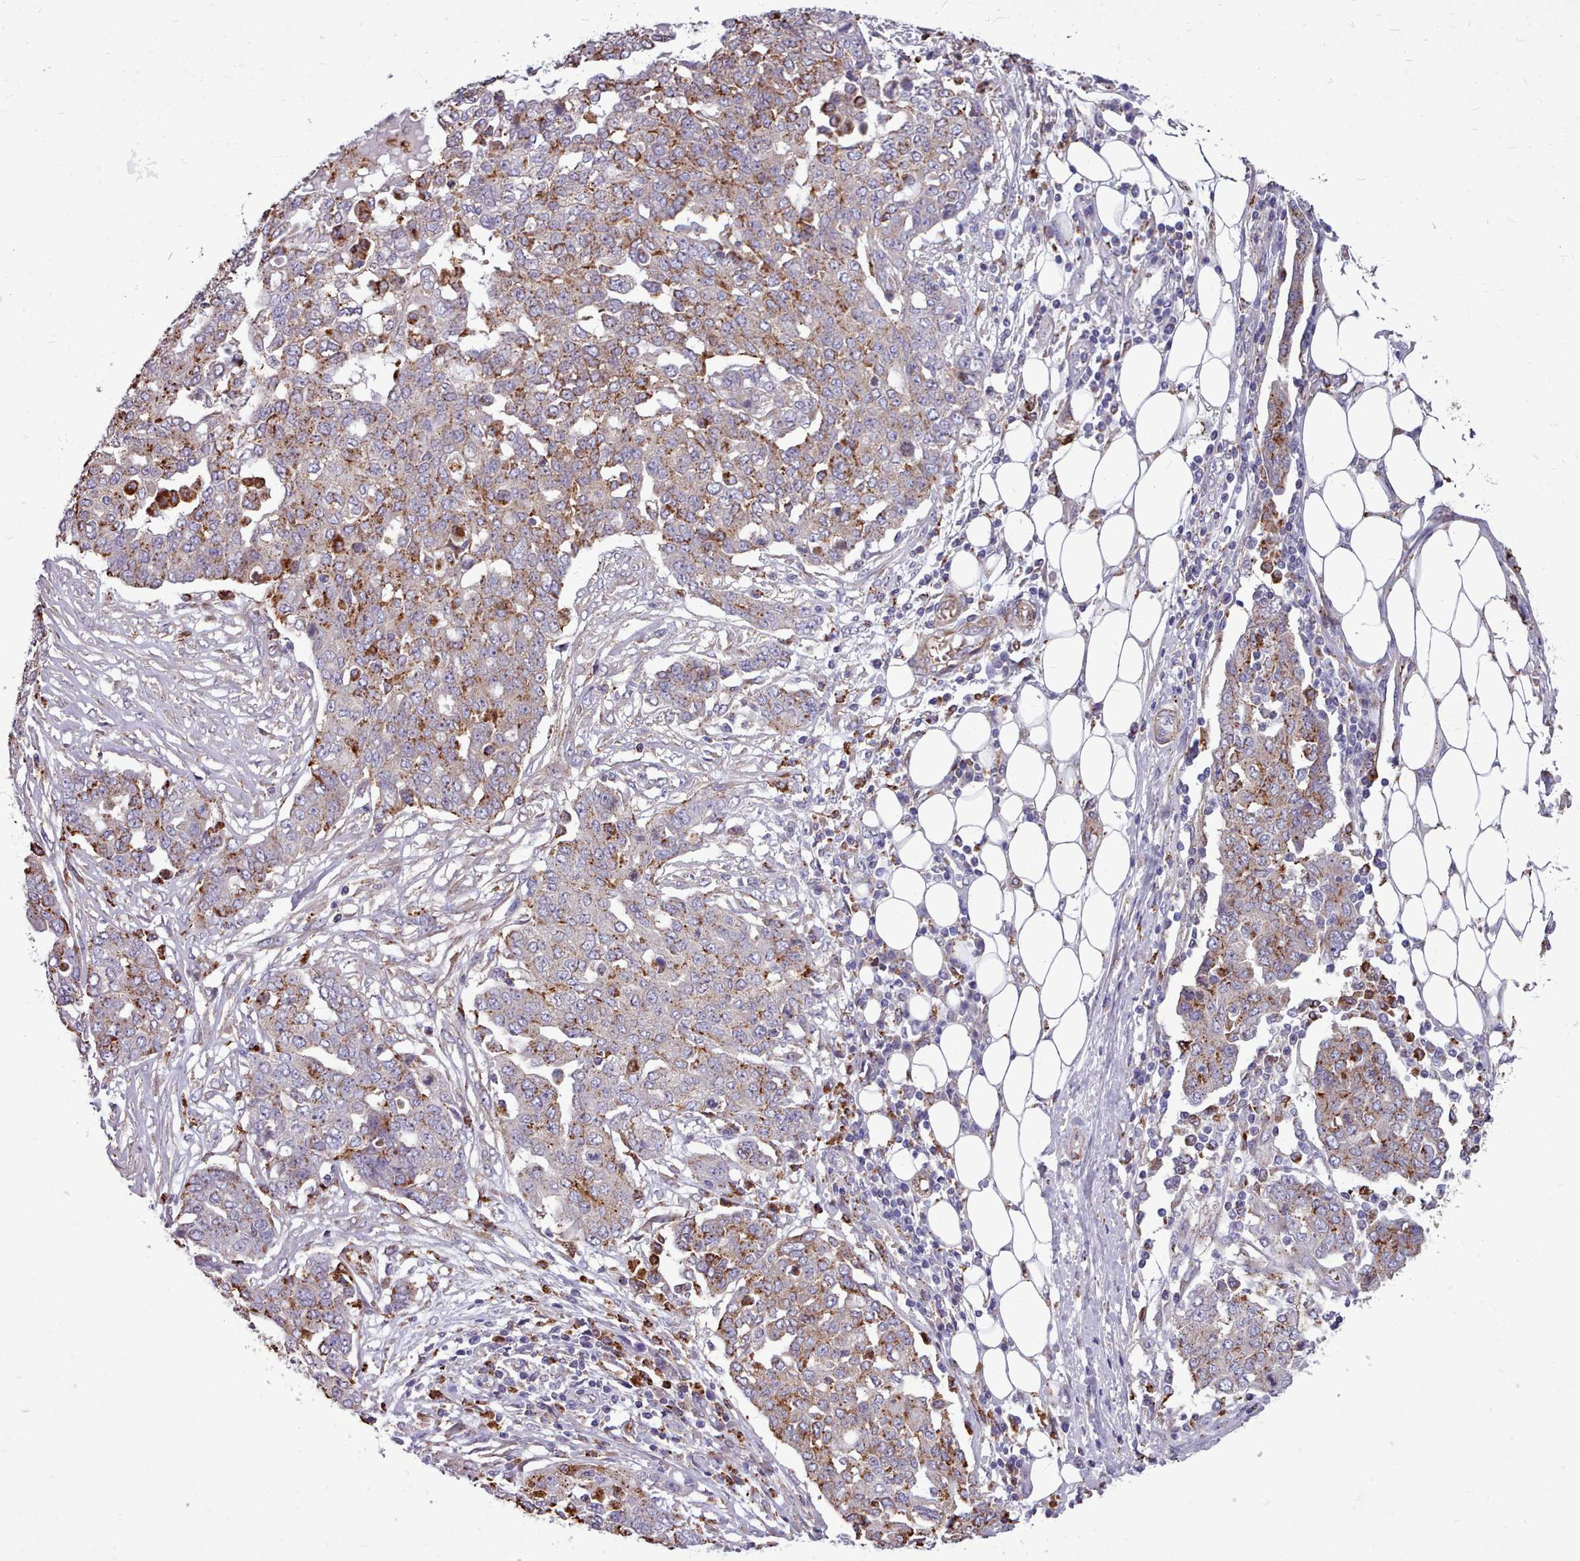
{"staining": {"intensity": "moderate", "quantity": "<25%", "location": "cytoplasmic/membranous"}, "tissue": "ovarian cancer", "cell_type": "Tumor cells", "image_type": "cancer", "snomed": [{"axis": "morphology", "description": "Cystadenocarcinoma, serous, NOS"}, {"axis": "topography", "description": "Soft tissue"}, {"axis": "topography", "description": "Ovary"}], "caption": "High-magnification brightfield microscopy of serous cystadenocarcinoma (ovarian) stained with DAB (brown) and counterstained with hematoxylin (blue). tumor cells exhibit moderate cytoplasmic/membranous positivity is identified in about<25% of cells. (DAB IHC with brightfield microscopy, high magnification).", "gene": "PACSIN3", "patient": {"sex": "female", "age": 57}}